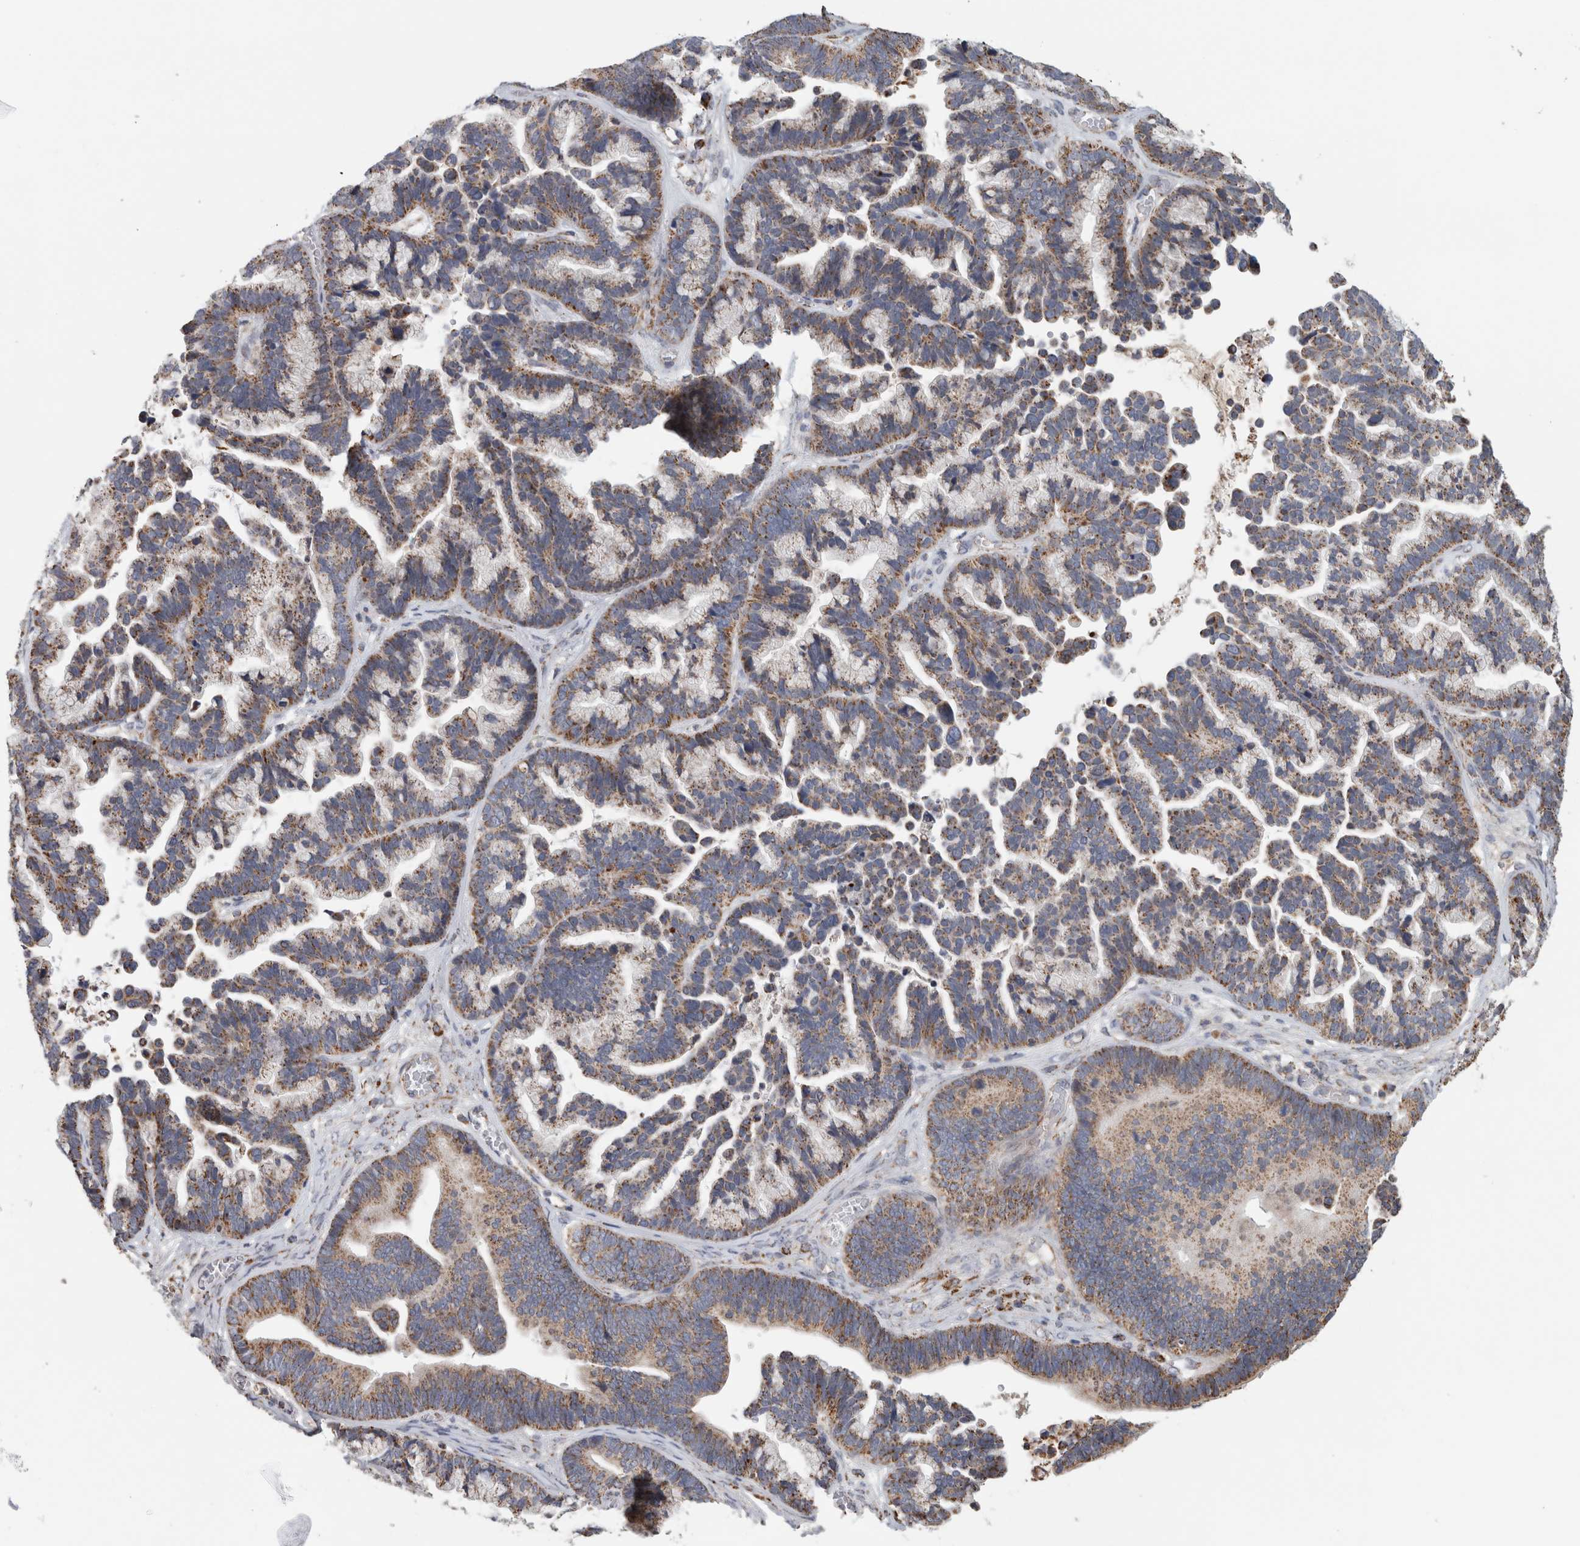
{"staining": {"intensity": "moderate", "quantity": ">75%", "location": "cytoplasmic/membranous"}, "tissue": "ovarian cancer", "cell_type": "Tumor cells", "image_type": "cancer", "snomed": [{"axis": "morphology", "description": "Cystadenocarcinoma, serous, NOS"}, {"axis": "topography", "description": "Ovary"}], "caption": "Protein staining of serous cystadenocarcinoma (ovarian) tissue exhibits moderate cytoplasmic/membranous staining in approximately >75% of tumor cells.", "gene": "ST8SIA1", "patient": {"sex": "female", "age": 56}}